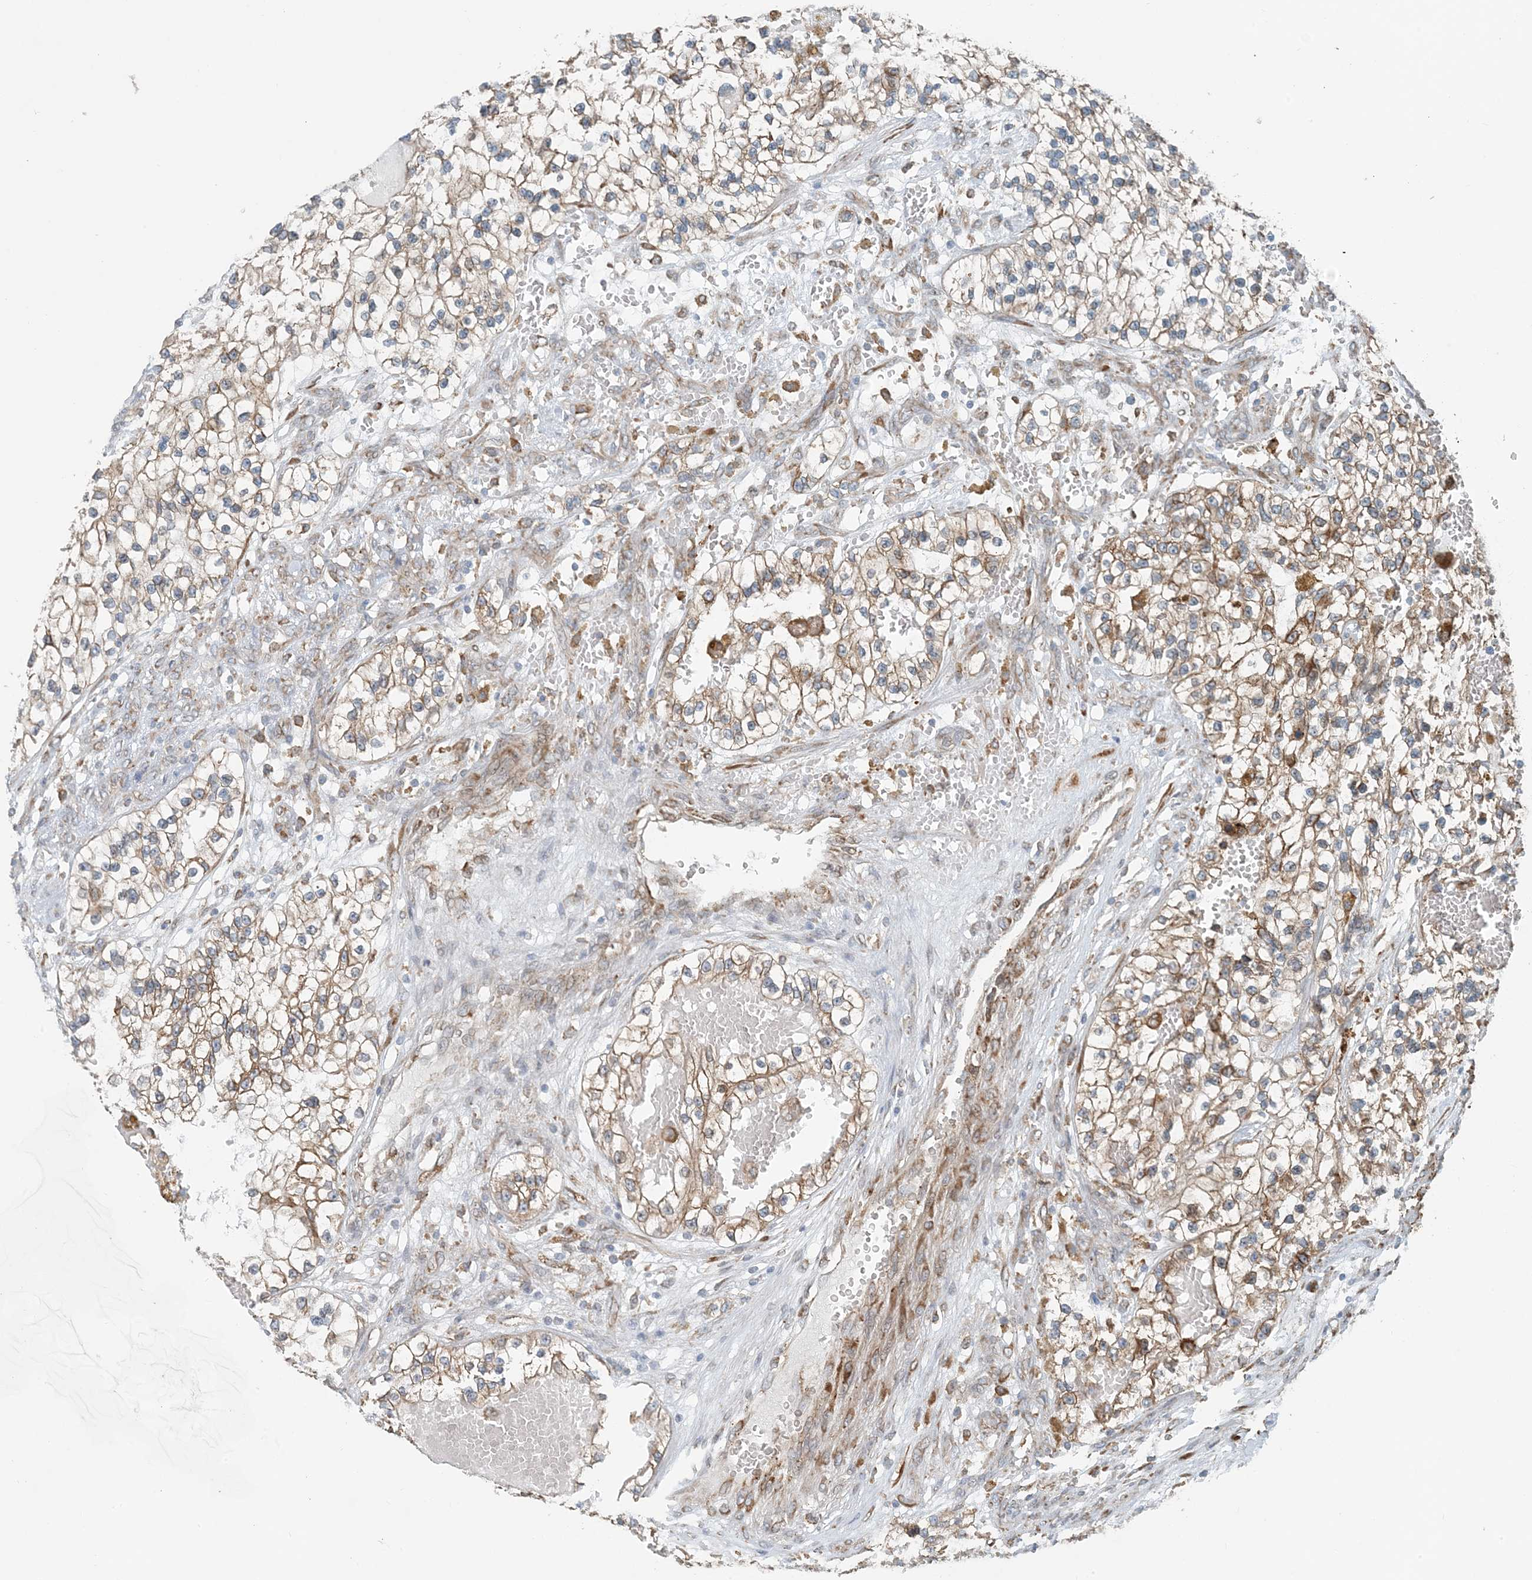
{"staining": {"intensity": "moderate", "quantity": ">75%", "location": "cytoplasmic/membranous"}, "tissue": "renal cancer", "cell_type": "Tumor cells", "image_type": "cancer", "snomed": [{"axis": "morphology", "description": "Adenocarcinoma, NOS"}, {"axis": "topography", "description": "Kidney"}], "caption": "Protein analysis of adenocarcinoma (renal) tissue demonstrates moderate cytoplasmic/membranous staining in about >75% of tumor cells.", "gene": "CERKL", "patient": {"sex": "female", "age": 57}}